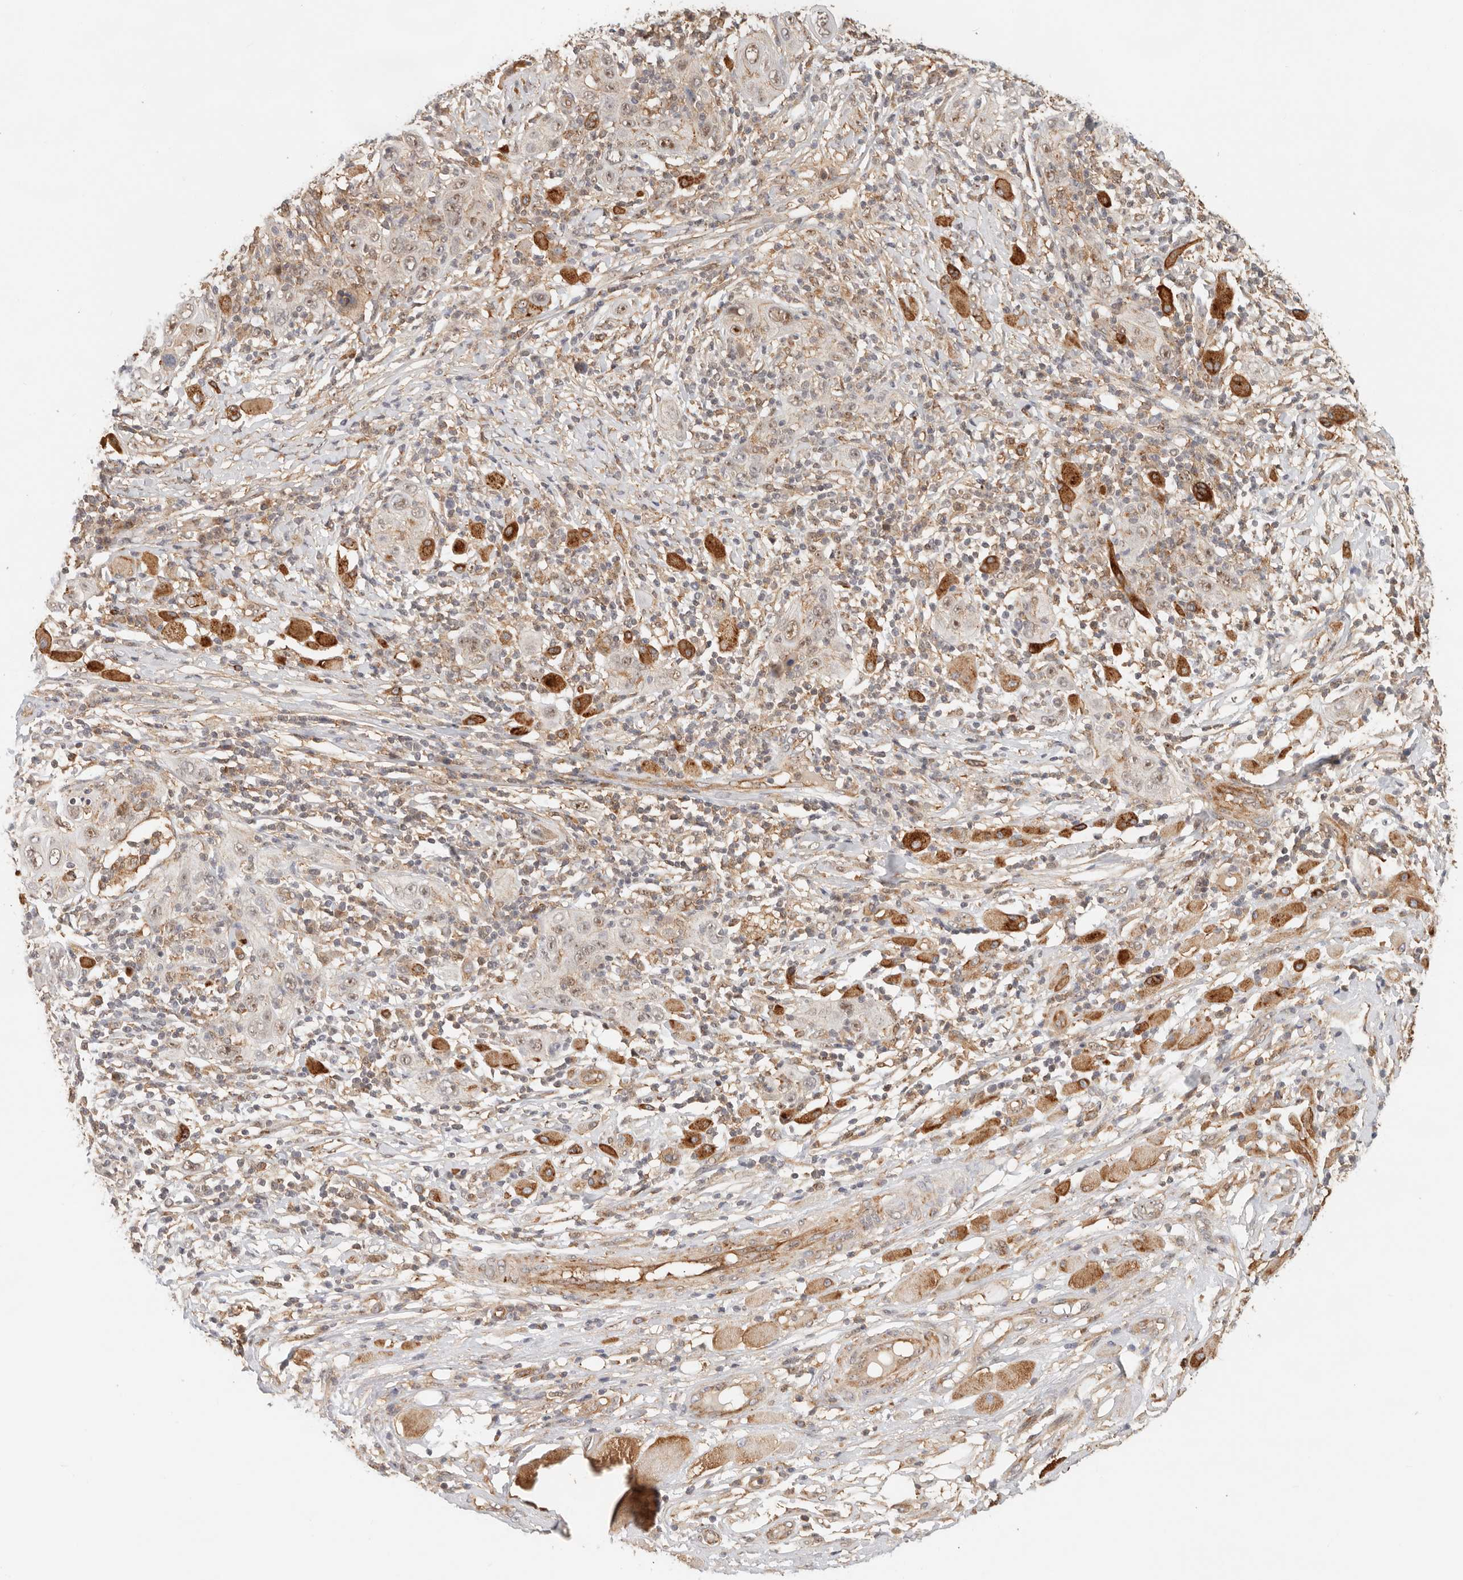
{"staining": {"intensity": "strong", "quantity": "25%-75%", "location": "nuclear"}, "tissue": "skin cancer", "cell_type": "Tumor cells", "image_type": "cancer", "snomed": [{"axis": "morphology", "description": "Squamous cell carcinoma, NOS"}, {"axis": "topography", "description": "Skin"}], "caption": "Immunohistochemical staining of human skin squamous cell carcinoma displays high levels of strong nuclear staining in approximately 25%-75% of tumor cells. (DAB IHC, brown staining for protein, blue staining for nuclei).", "gene": "HEXD", "patient": {"sex": "female", "age": 88}}